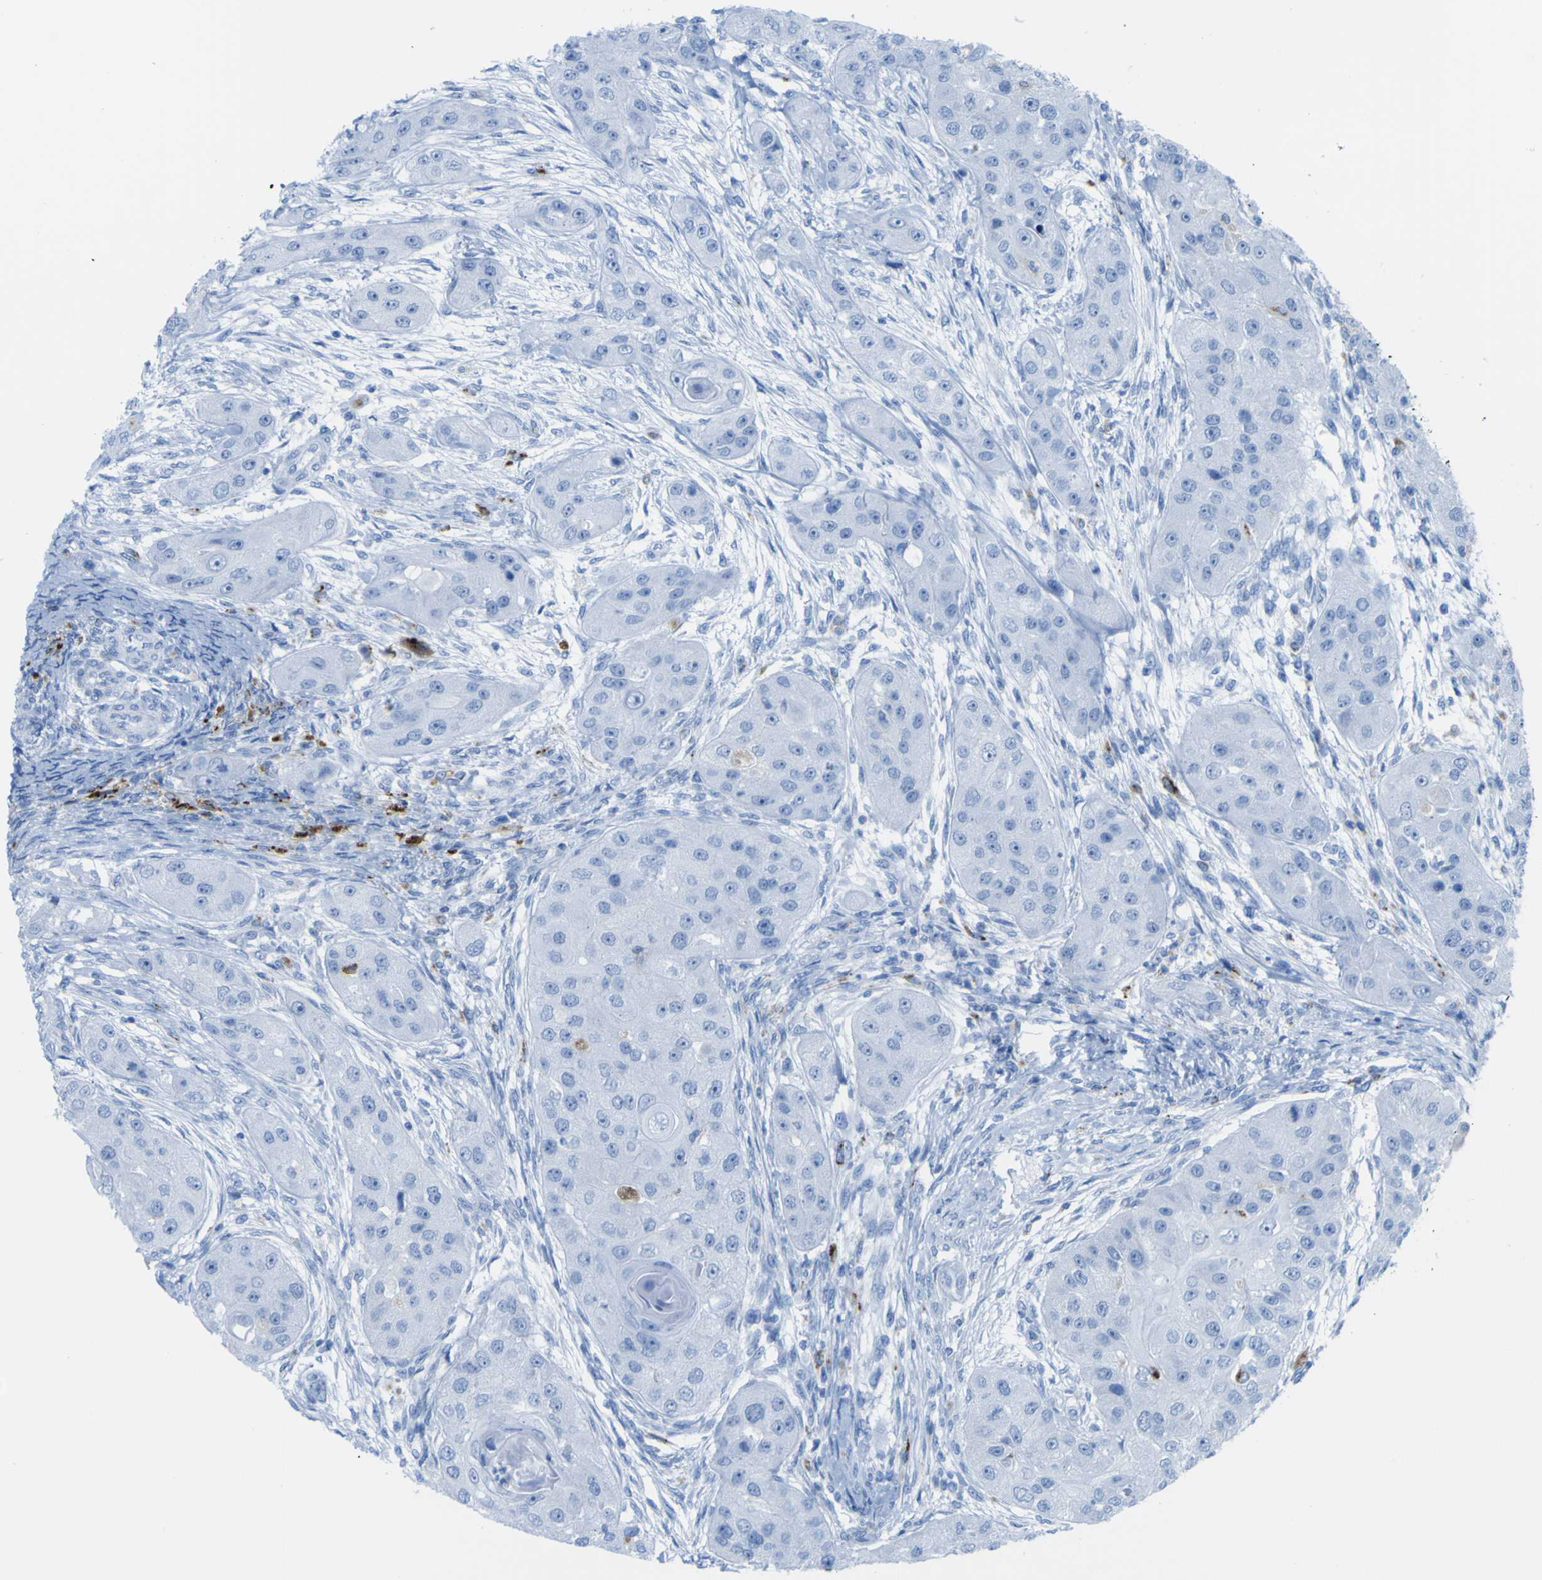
{"staining": {"intensity": "negative", "quantity": "none", "location": "none"}, "tissue": "head and neck cancer", "cell_type": "Tumor cells", "image_type": "cancer", "snomed": [{"axis": "morphology", "description": "Normal tissue, NOS"}, {"axis": "morphology", "description": "Squamous cell carcinoma, NOS"}, {"axis": "topography", "description": "Skeletal muscle"}, {"axis": "topography", "description": "Head-Neck"}], "caption": "DAB (3,3'-diaminobenzidine) immunohistochemical staining of squamous cell carcinoma (head and neck) shows no significant positivity in tumor cells.", "gene": "PLD3", "patient": {"sex": "male", "age": 51}}